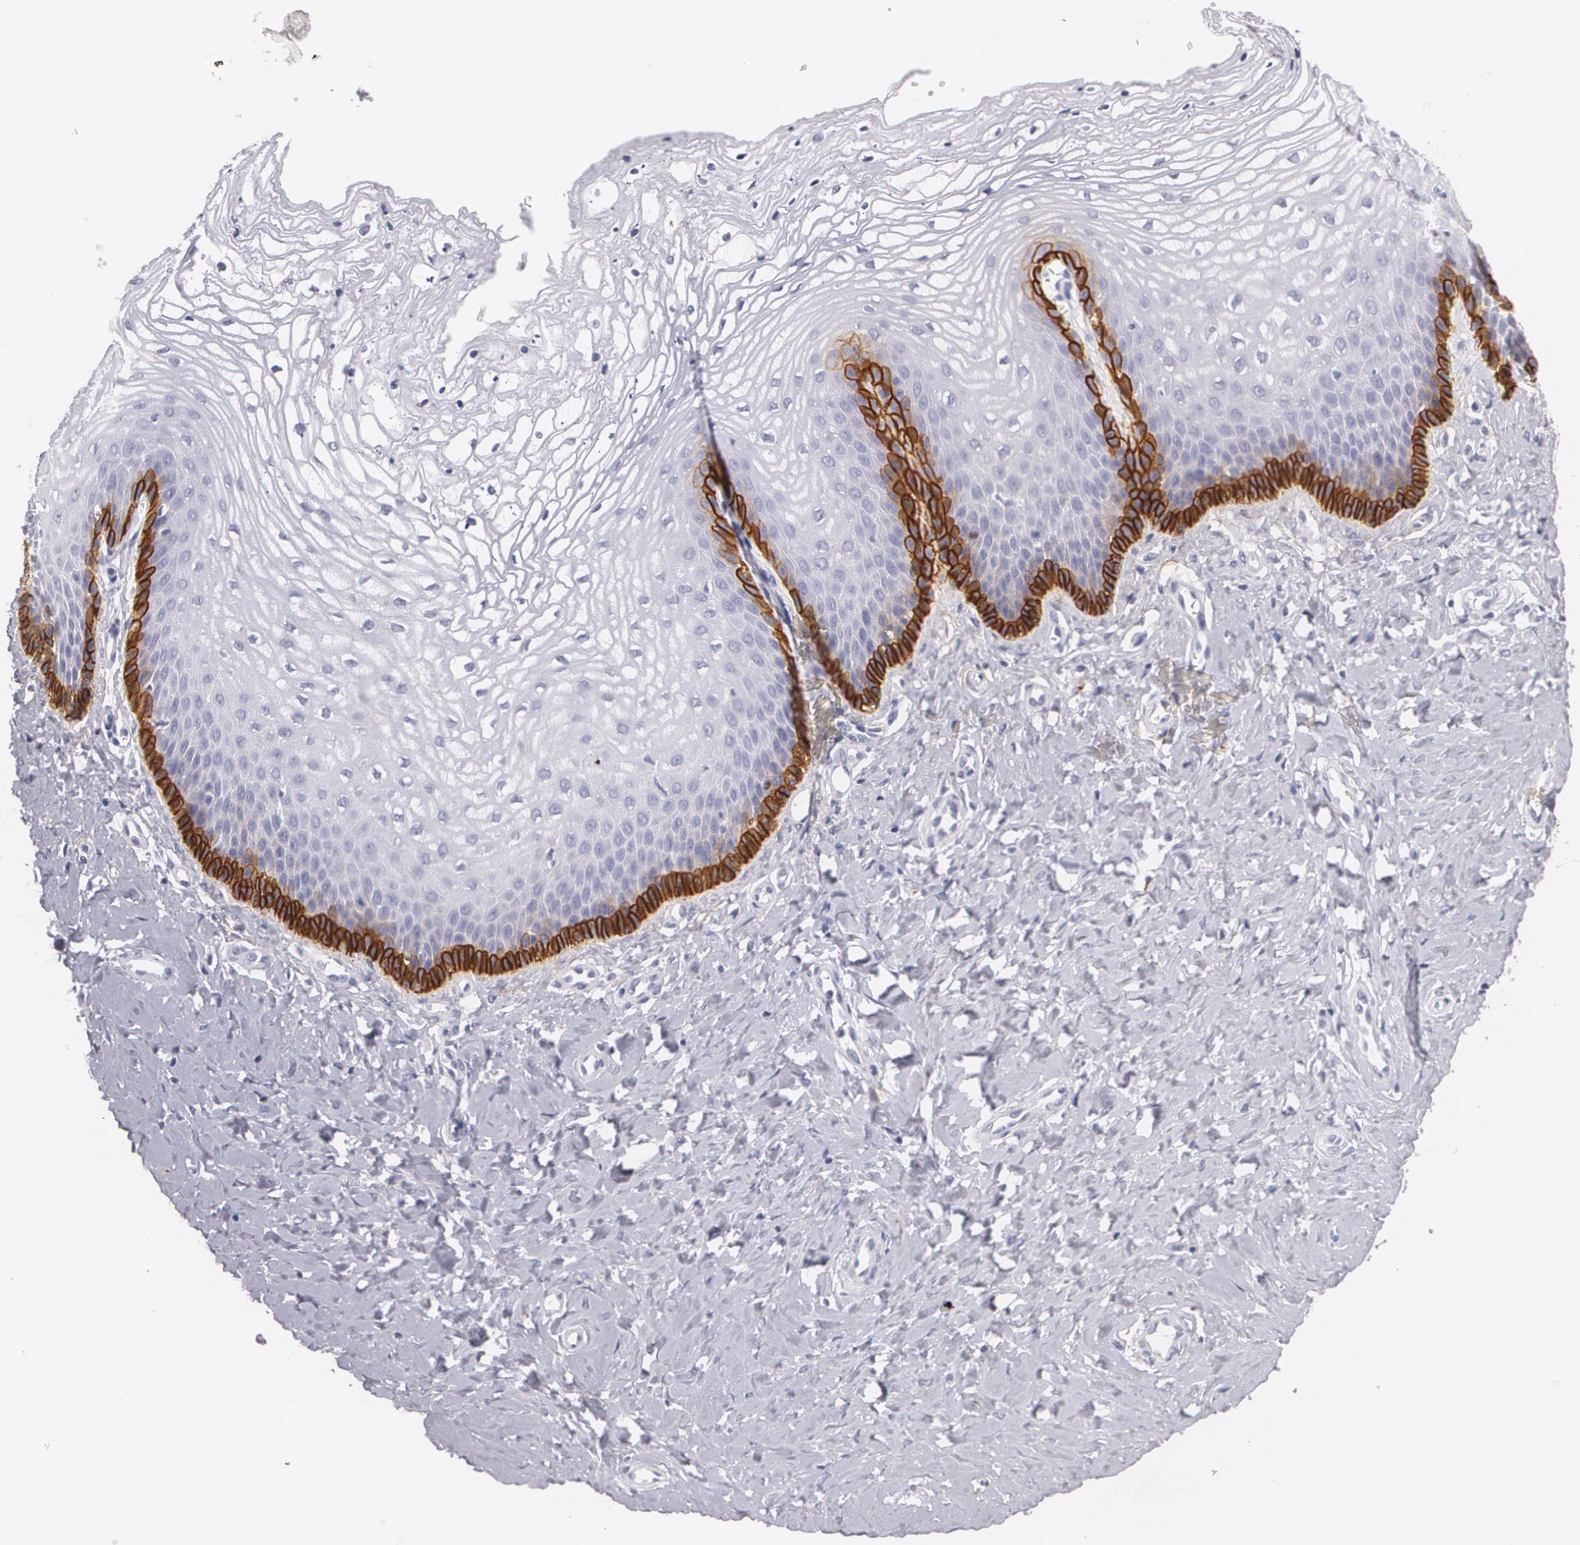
{"staining": {"intensity": "strong", "quantity": "<25%", "location": "cytoplasmic/membranous"}, "tissue": "vagina", "cell_type": "Squamous epithelial cells", "image_type": "normal", "snomed": [{"axis": "morphology", "description": "Normal tissue, NOS"}, {"axis": "topography", "description": "Vagina"}], "caption": "About <25% of squamous epithelial cells in normal vagina show strong cytoplasmic/membranous protein staining as visualized by brown immunohistochemical staining.", "gene": "NGFR", "patient": {"sex": "female", "age": 68}}